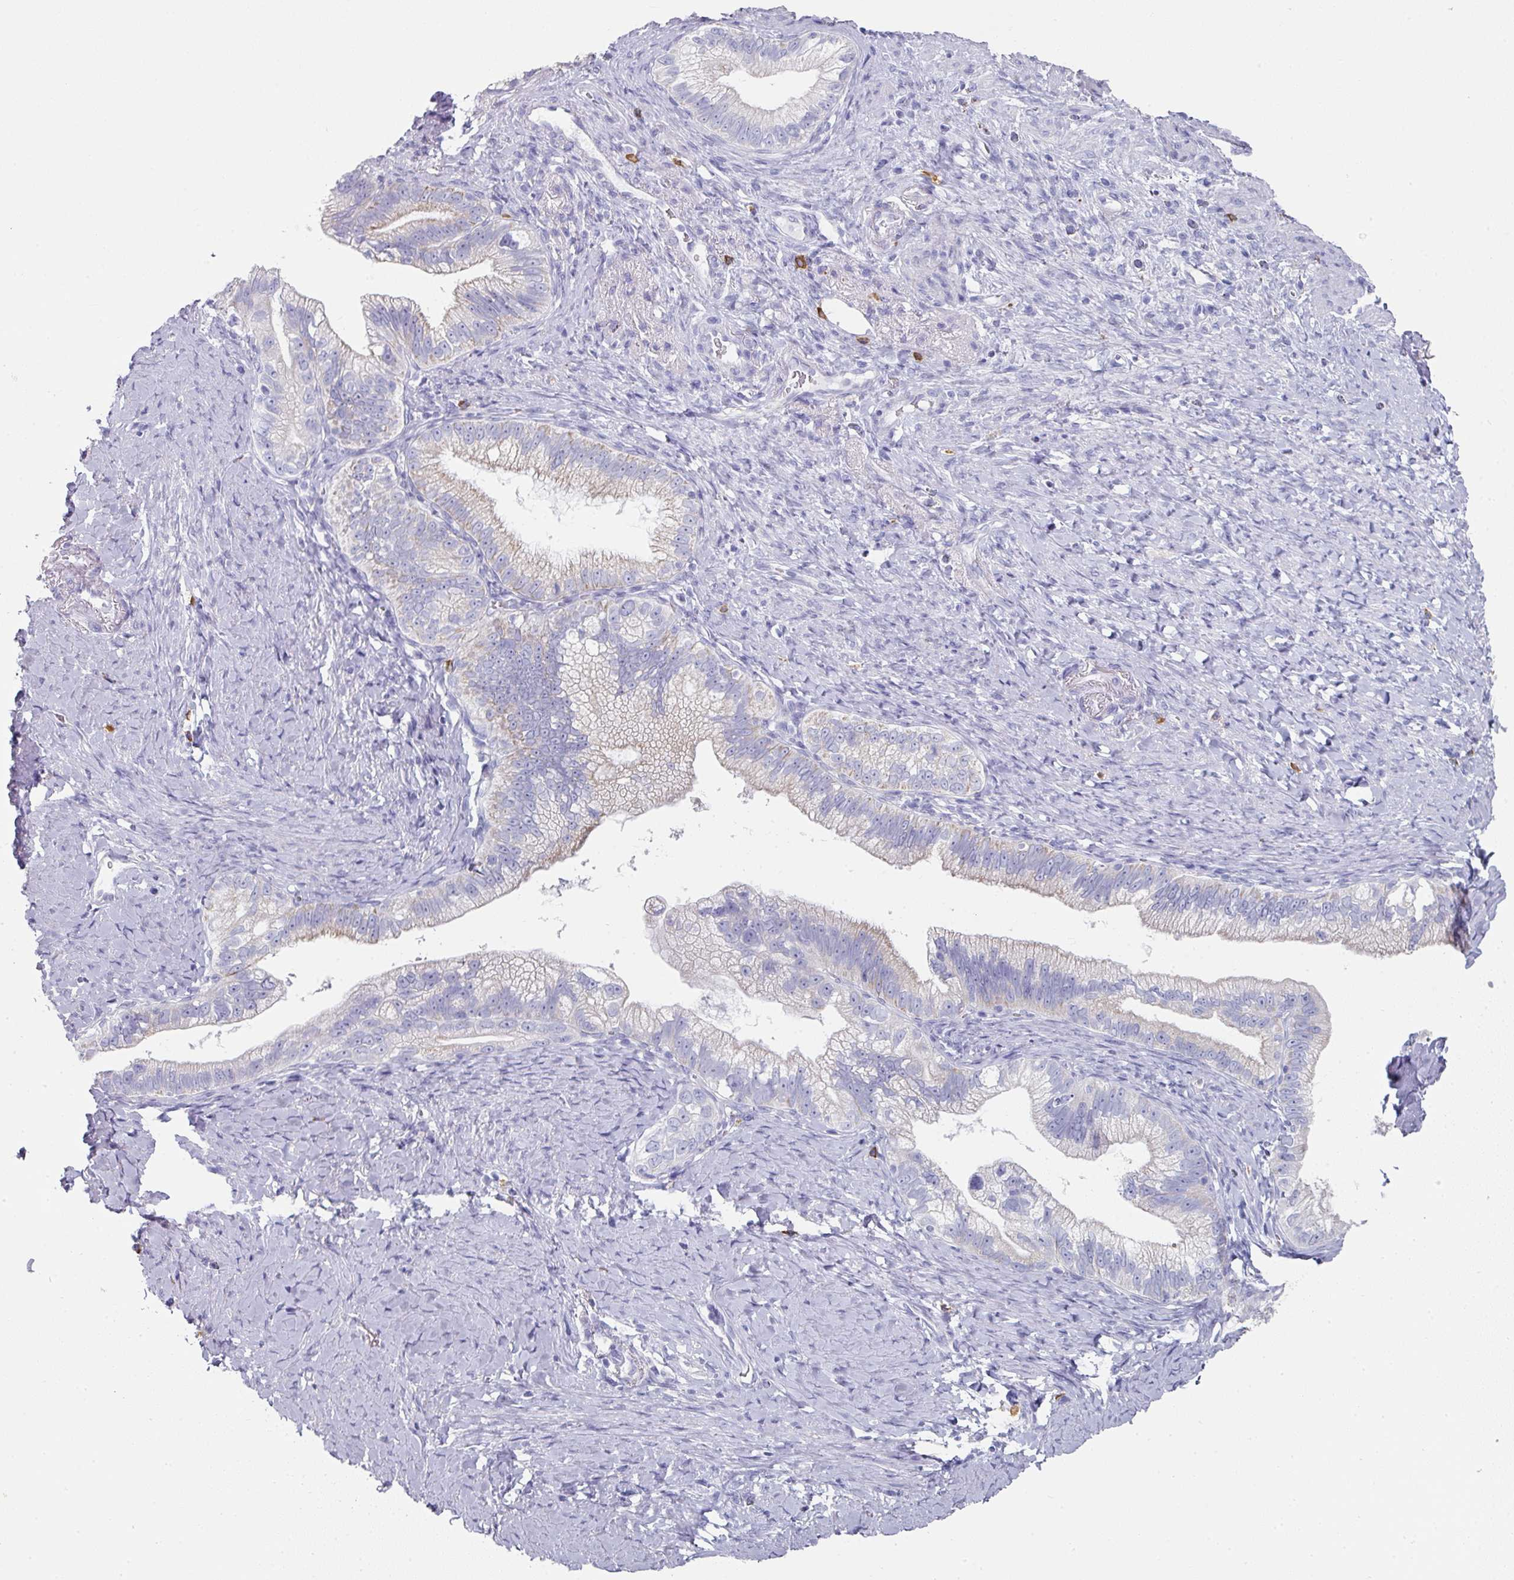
{"staining": {"intensity": "negative", "quantity": "none", "location": "none"}, "tissue": "pancreatic cancer", "cell_type": "Tumor cells", "image_type": "cancer", "snomed": [{"axis": "morphology", "description": "Adenocarcinoma, NOS"}, {"axis": "topography", "description": "Pancreas"}], "caption": "DAB immunohistochemical staining of pancreatic cancer (adenocarcinoma) displays no significant staining in tumor cells.", "gene": "SETBP1", "patient": {"sex": "male", "age": 70}}